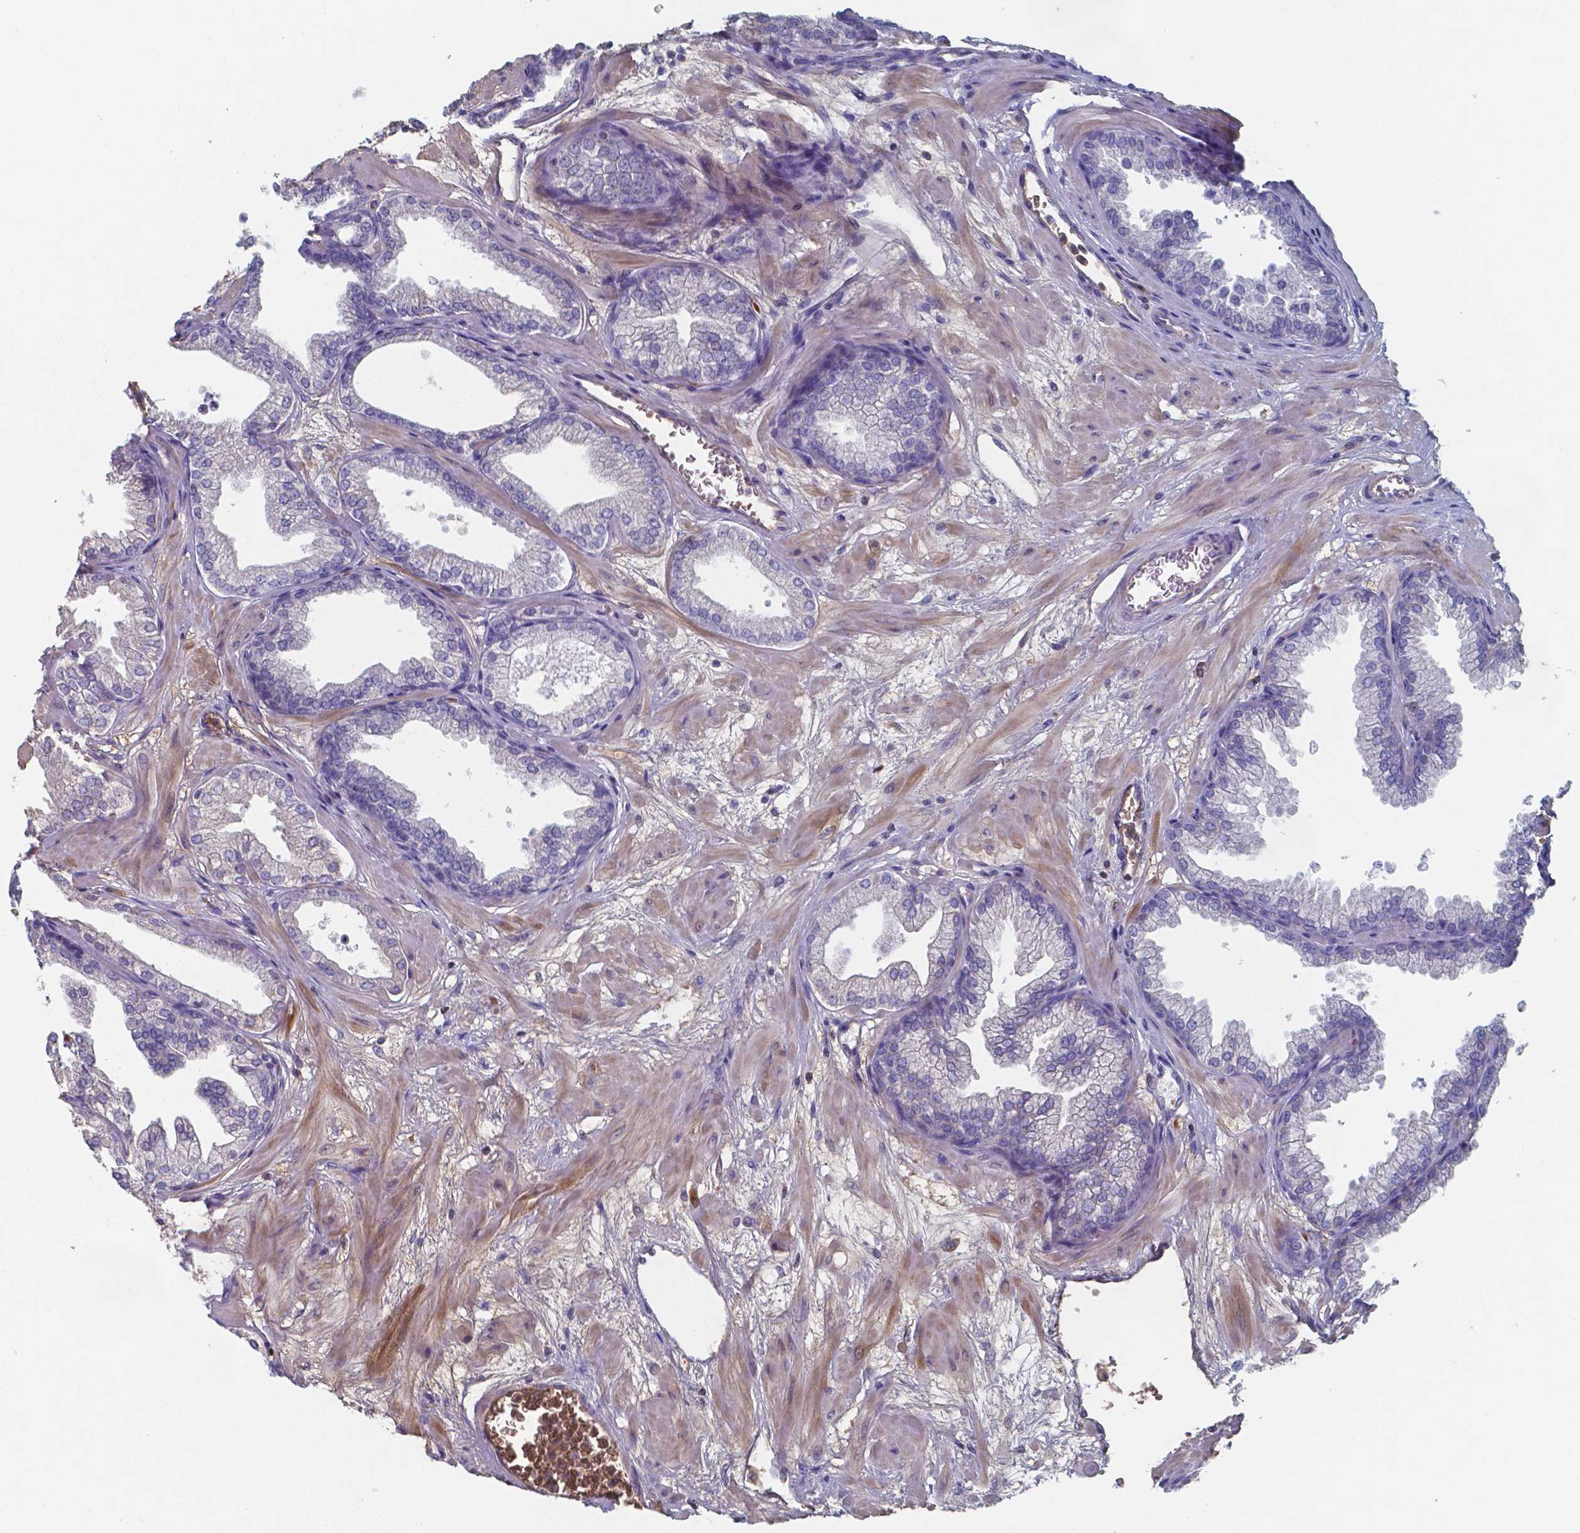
{"staining": {"intensity": "negative", "quantity": "none", "location": "none"}, "tissue": "prostate", "cell_type": "Glandular cells", "image_type": "normal", "snomed": [{"axis": "morphology", "description": "Normal tissue, NOS"}, {"axis": "topography", "description": "Prostate"}], "caption": "Glandular cells are negative for protein expression in benign human prostate. (DAB IHC visualized using brightfield microscopy, high magnification).", "gene": "BTBD17", "patient": {"sex": "male", "age": 37}}